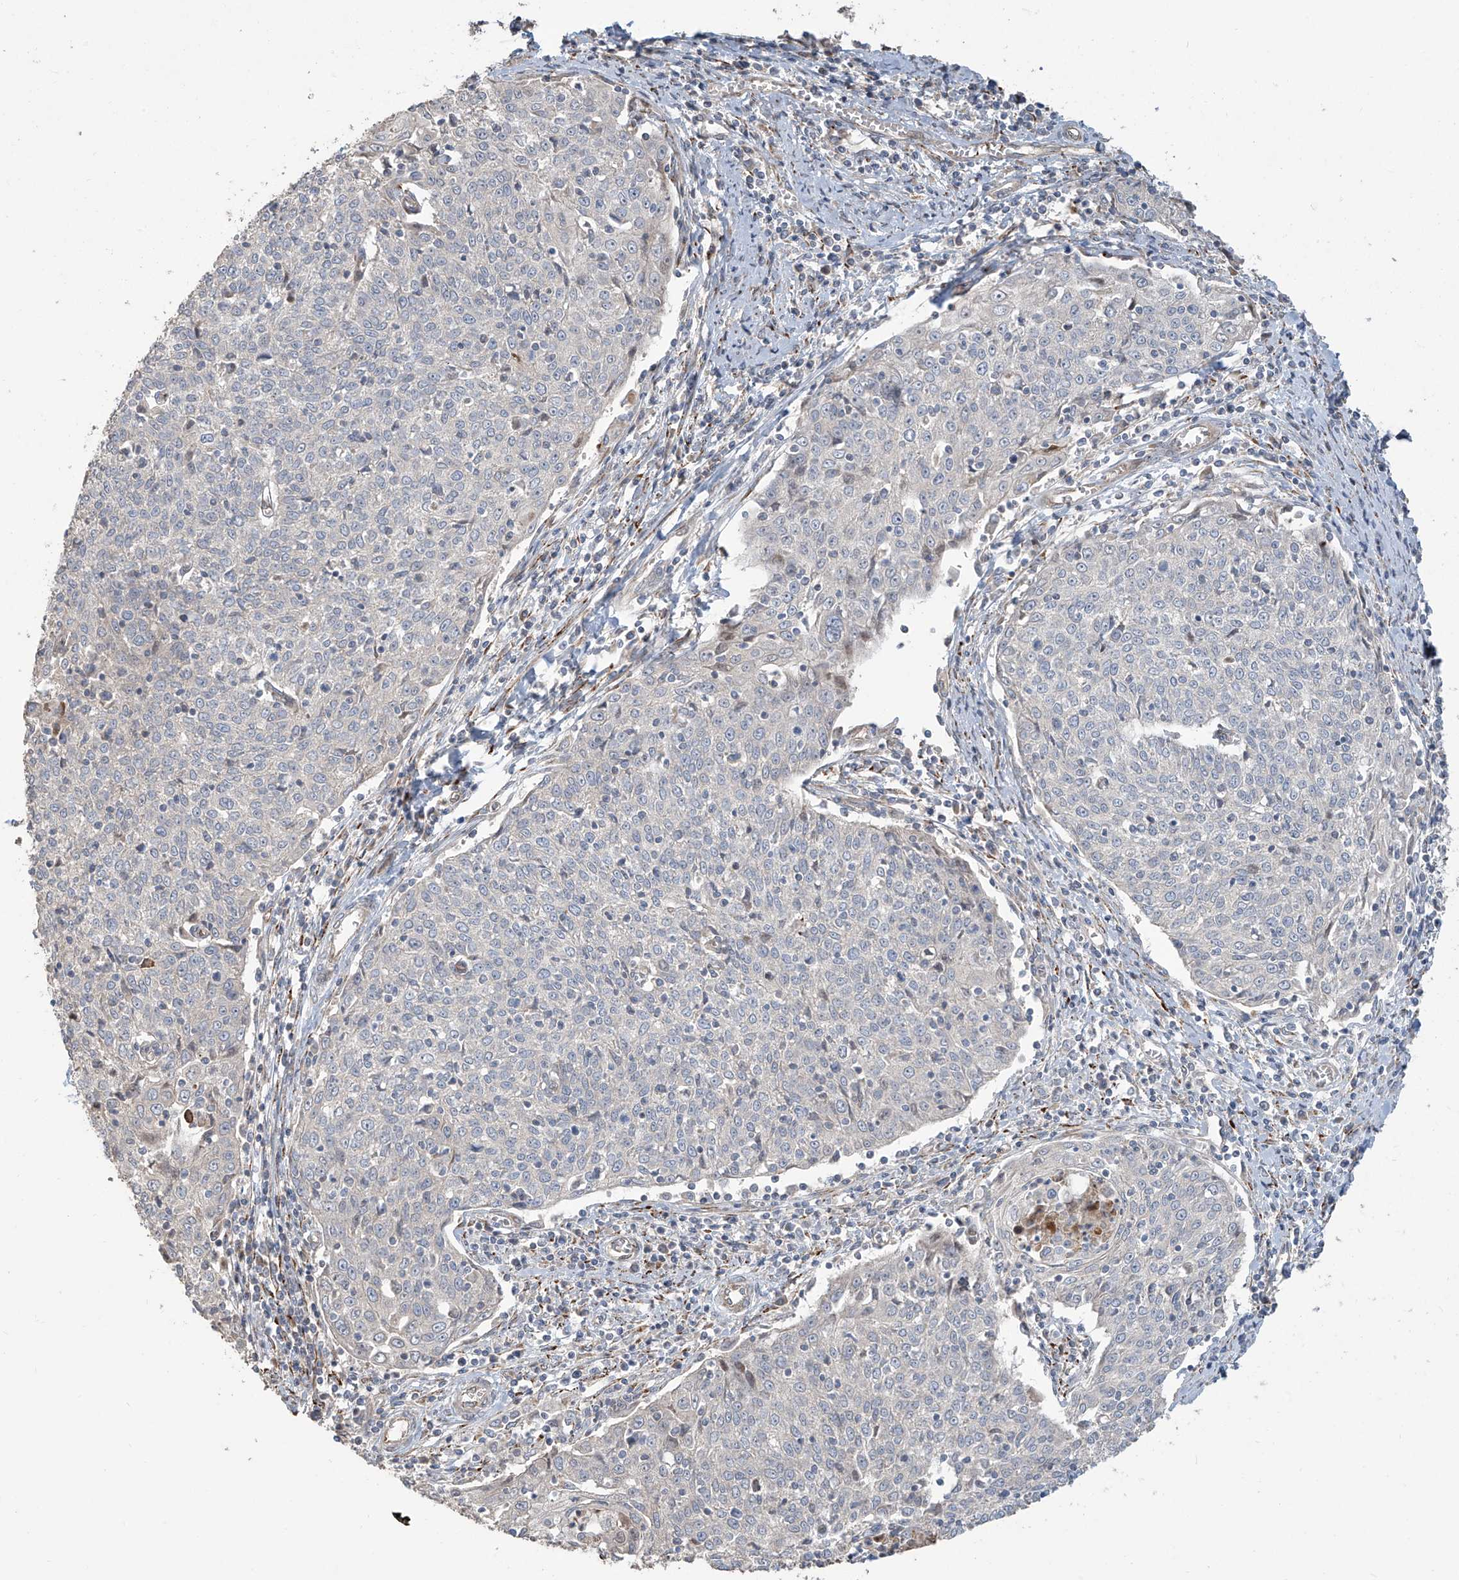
{"staining": {"intensity": "negative", "quantity": "none", "location": "none"}, "tissue": "cervical cancer", "cell_type": "Tumor cells", "image_type": "cancer", "snomed": [{"axis": "morphology", "description": "Squamous cell carcinoma, NOS"}, {"axis": "topography", "description": "Cervix"}], "caption": "Histopathology image shows no significant protein staining in tumor cells of cervical squamous cell carcinoma.", "gene": "ABTB1", "patient": {"sex": "female", "age": 48}}